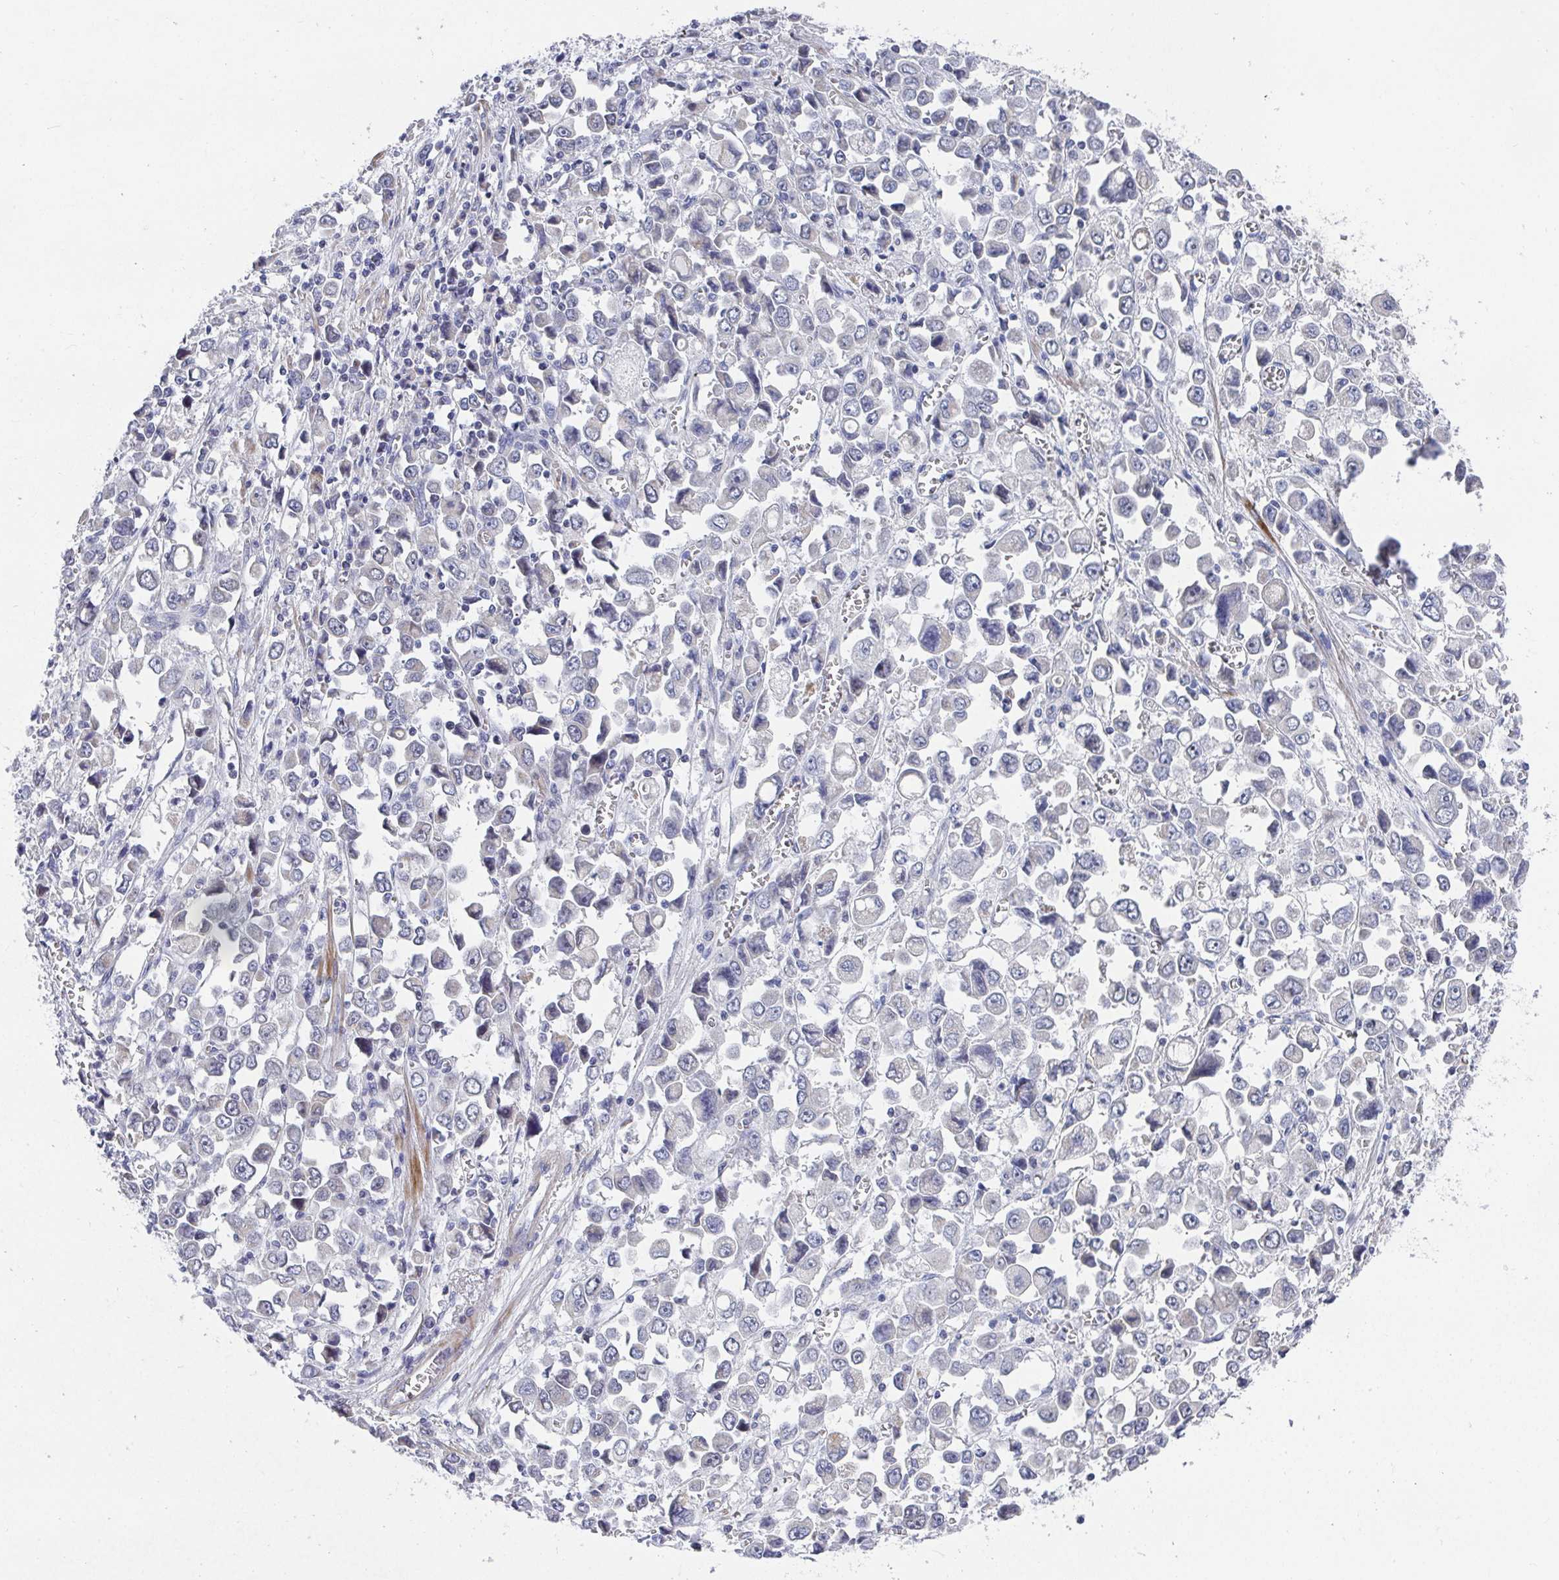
{"staining": {"intensity": "negative", "quantity": "none", "location": "none"}, "tissue": "stomach cancer", "cell_type": "Tumor cells", "image_type": "cancer", "snomed": [{"axis": "morphology", "description": "Adenocarcinoma, NOS"}, {"axis": "topography", "description": "Stomach, upper"}], "caption": "Immunohistochemistry (IHC) histopathology image of neoplastic tissue: human stomach cancer (adenocarcinoma) stained with DAB (3,3'-diaminobenzidine) shows no significant protein staining in tumor cells.", "gene": "ATP5F1C", "patient": {"sex": "male", "age": 70}}